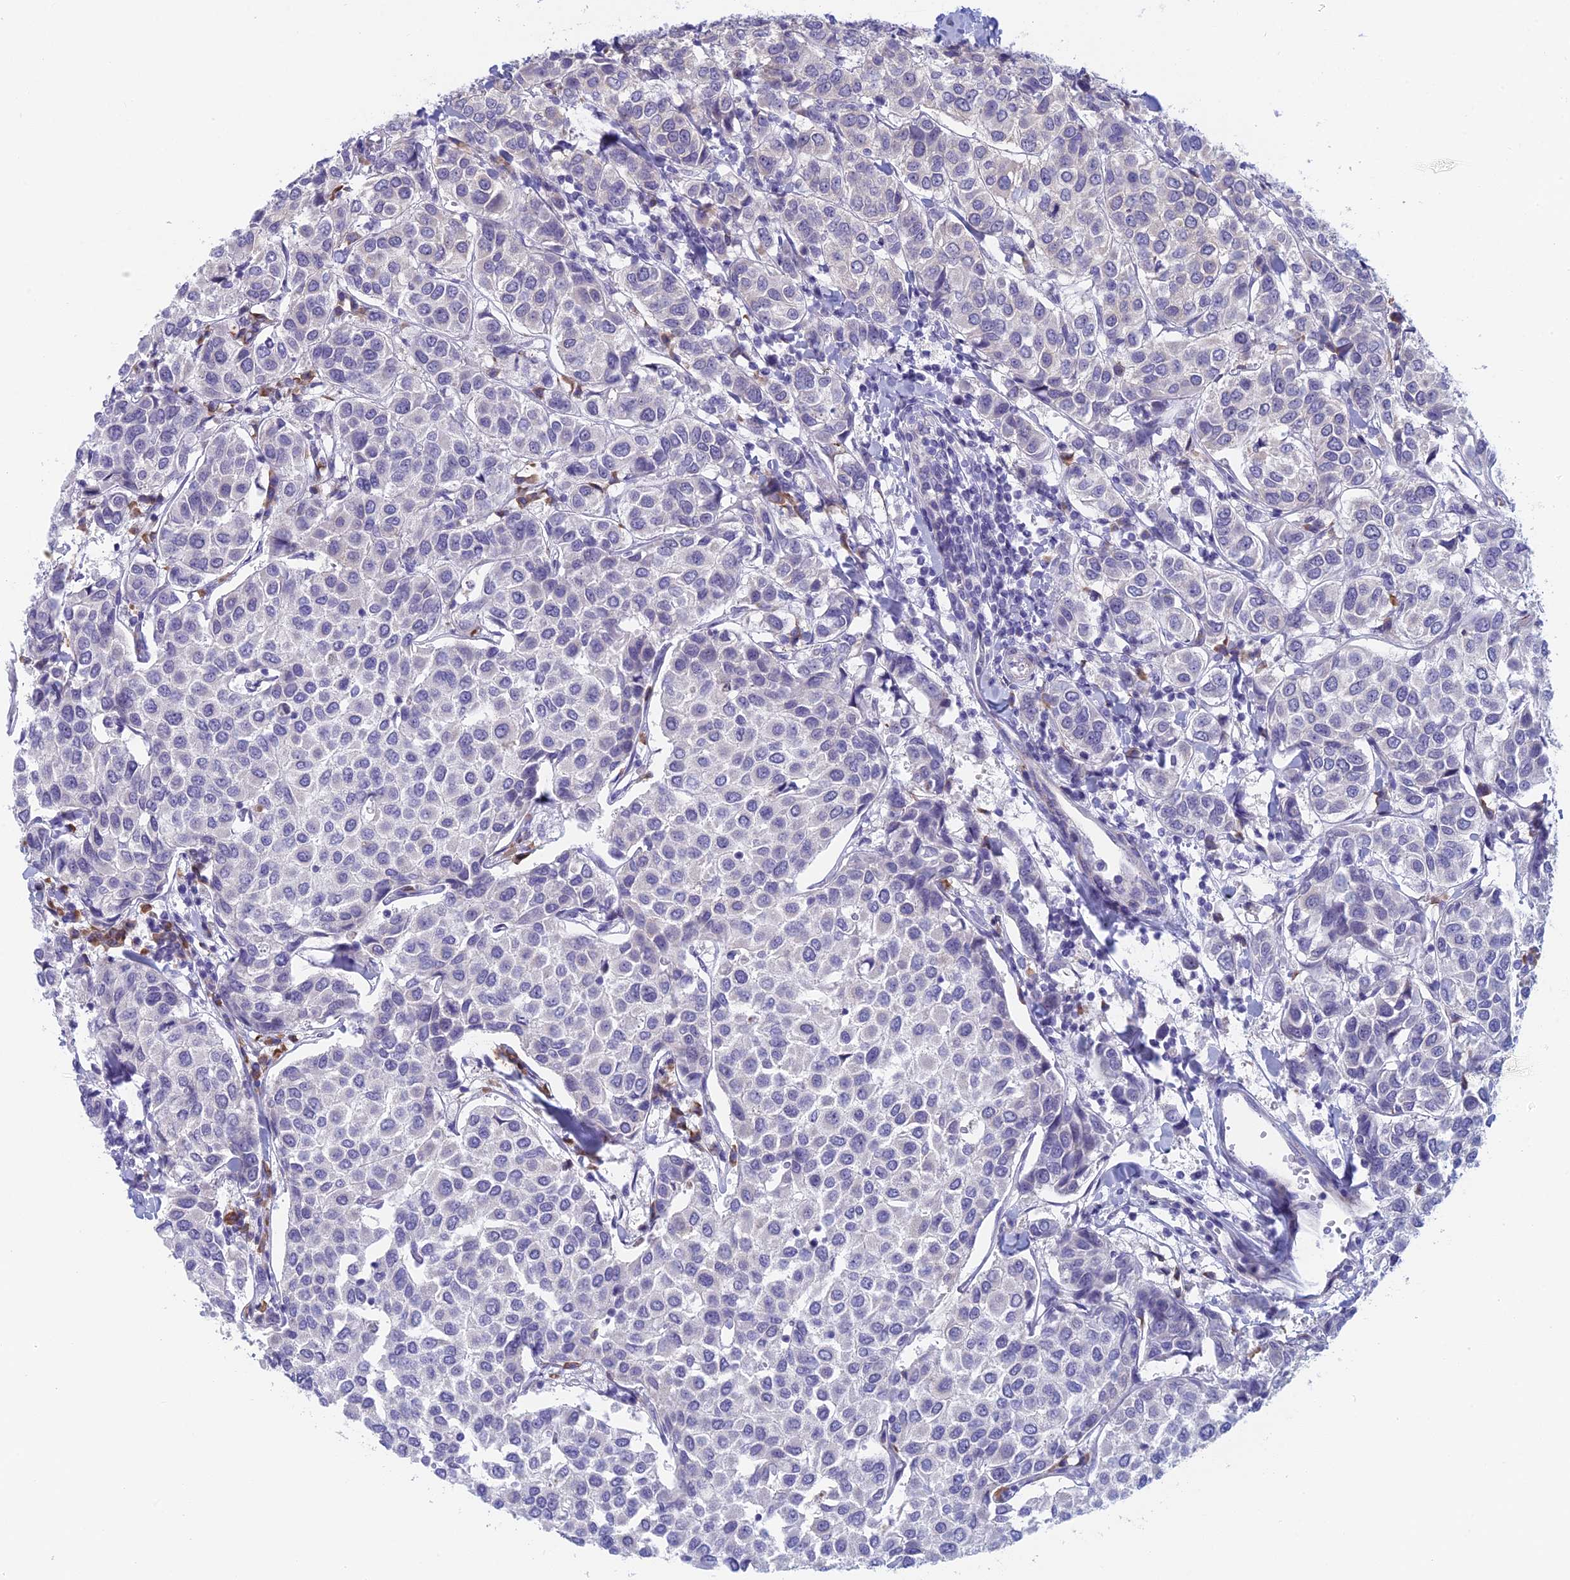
{"staining": {"intensity": "negative", "quantity": "none", "location": "none"}, "tissue": "breast cancer", "cell_type": "Tumor cells", "image_type": "cancer", "snomed": [{"axis": "morphology", "description": "Duct carcinoma"}, {"axis": "topography", "description": "Breast"}], "caption": "Tumor cells show no significant positivity in breast cancer.", "gene": "PPP1R26", "patient": {"sex": "female", "age": 55}}